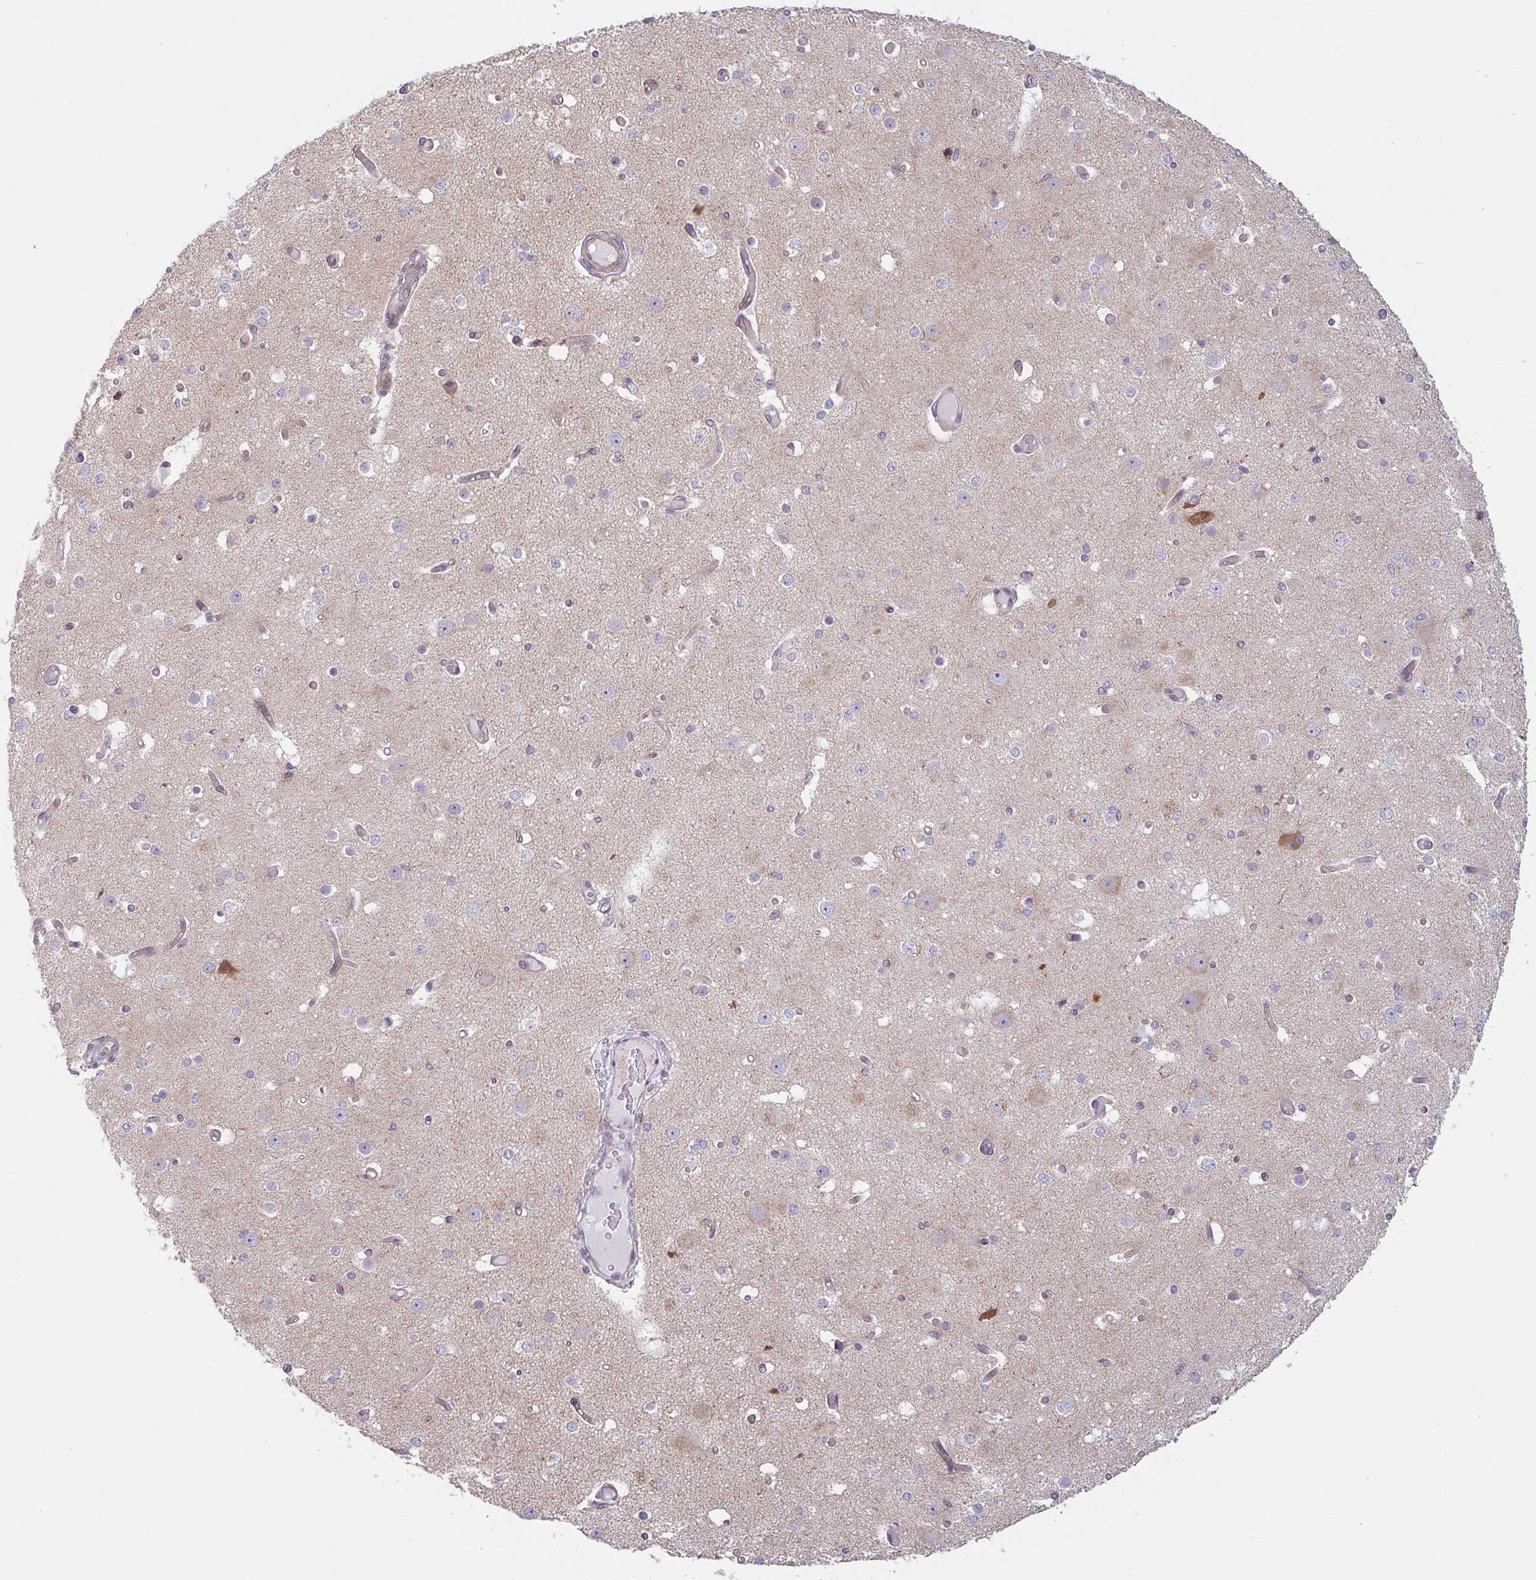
{"staining": {"intensity": "weak", "quantity": "25%-75%", "location": "cytoplasmic/membranous"}, "tissue": "cerebral cortex", "cell_type": "Endothelial cells", "image_type": "normal", "snomed": [{"axis": "morphology", "description": "Normal tissue, NOS"}, {"axis": "morphology", "description": "Inflammation, NOS"}, {"axis": "topography", "description": "Cerebral cortex"}], "caption": "Weak cytoplasmic/membranous staining for a protein is identified in about 25%-75% of endothelial cells of benign cerebral cortex using IHC.", "gene": "MOB1A", "patient": {"sex": "male", "age": 6}}